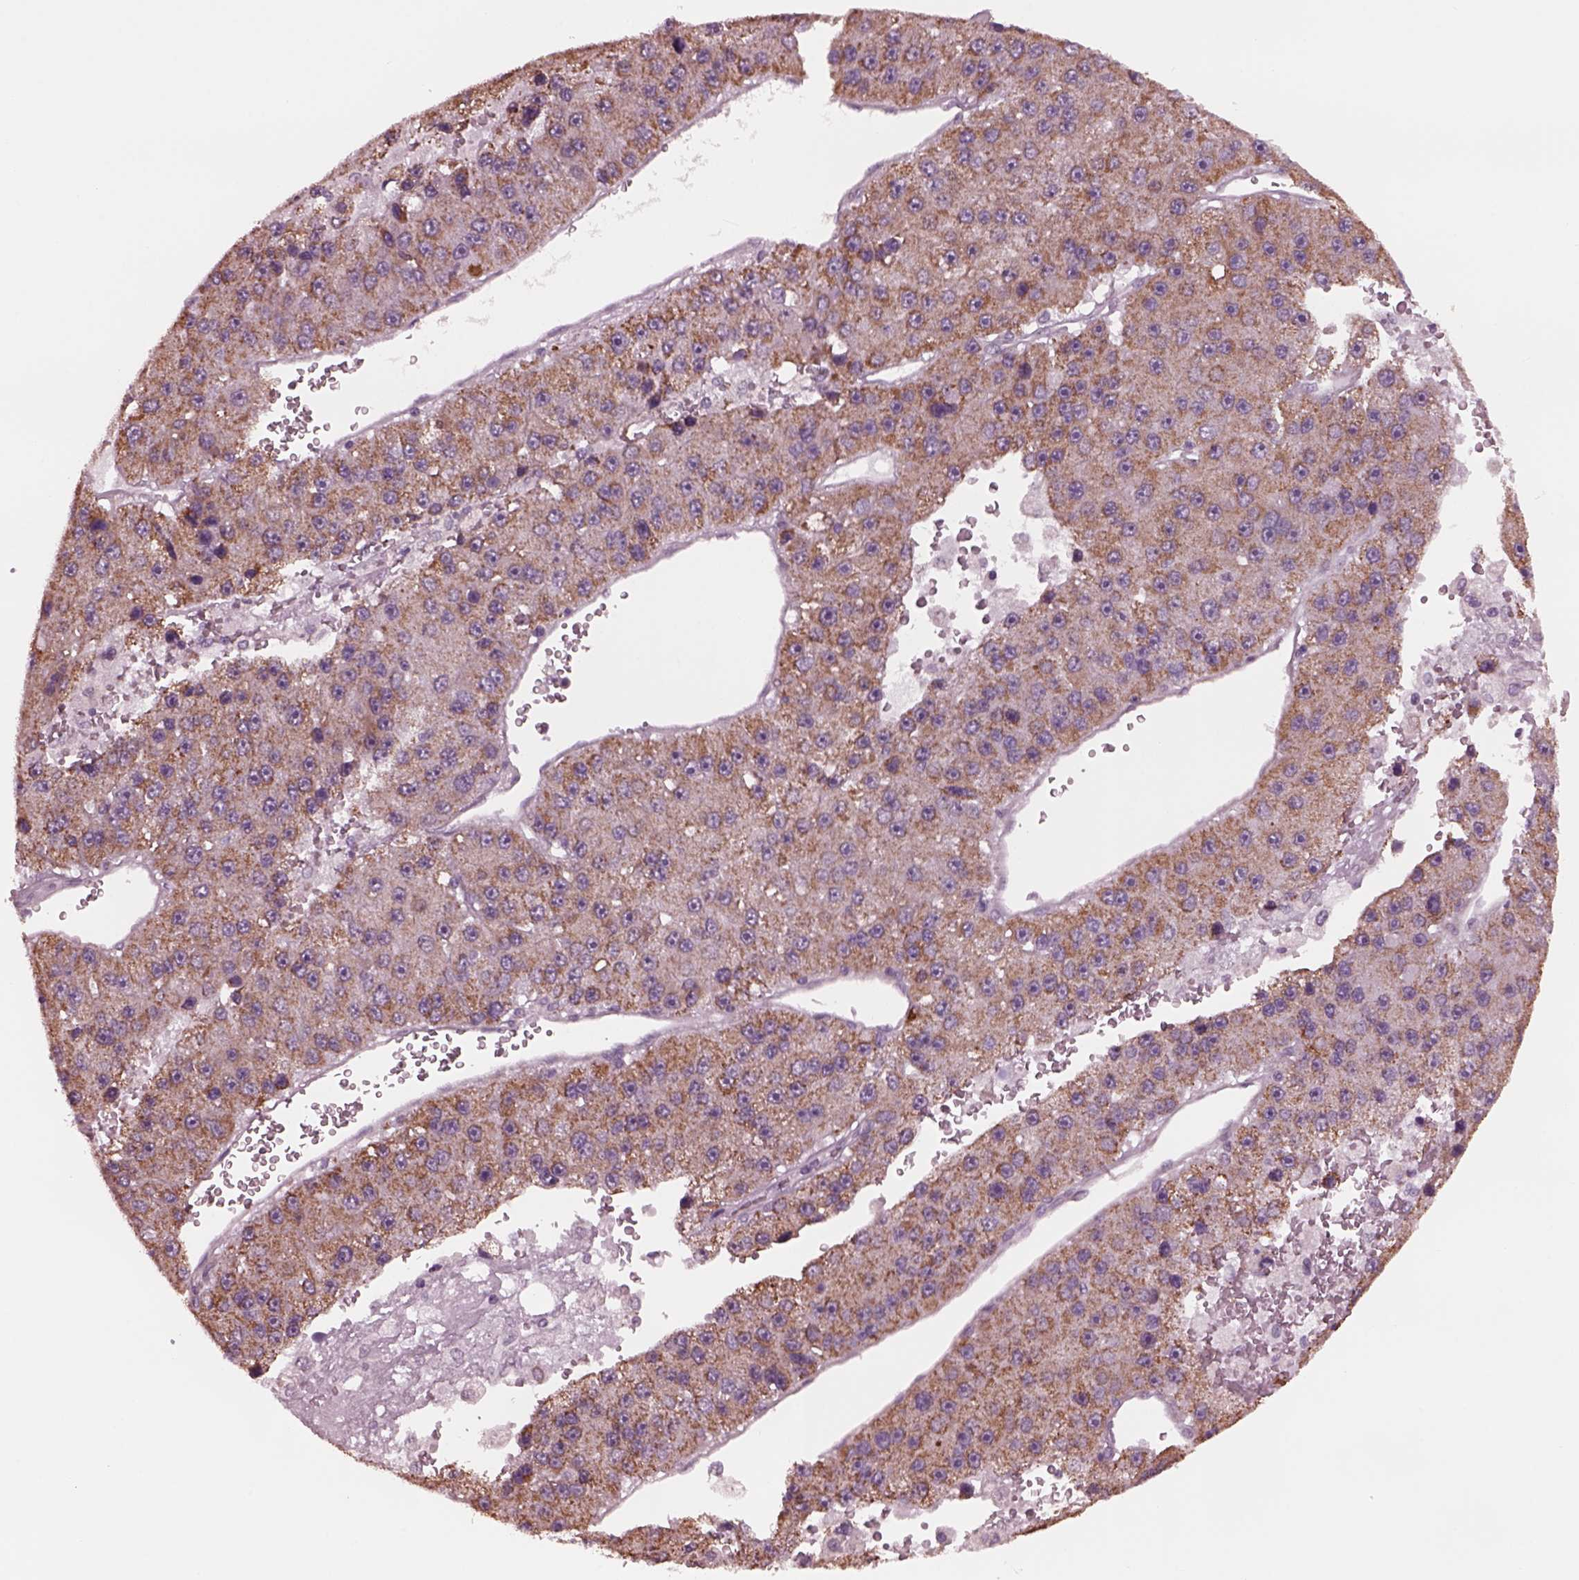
{"staining": {"intensity": "moderate", "quantity": "25%-75%", "location": "cytoplasmic/membranous"}, "tissue": "liver cancer", "cell_type": "Tumor cells", "image_type": "cancer", "snomed": [{"axis": "morphology", "description": "Carcinoma, Hepatocellular, NOS"}, {"axis": "topography", "description": "Liver"}], "caption": "This image shows hepatocellular carcinoma (liver) stained with immunohistochemistry (IHC) to label a protein in brown. The cytoplasmic/membranous of tumor cells show moderate positivity for the protein. Nuclei are counter-stained blue.", "gene": "CELSR3", "patient": {"sex": "female", "age": 73}}